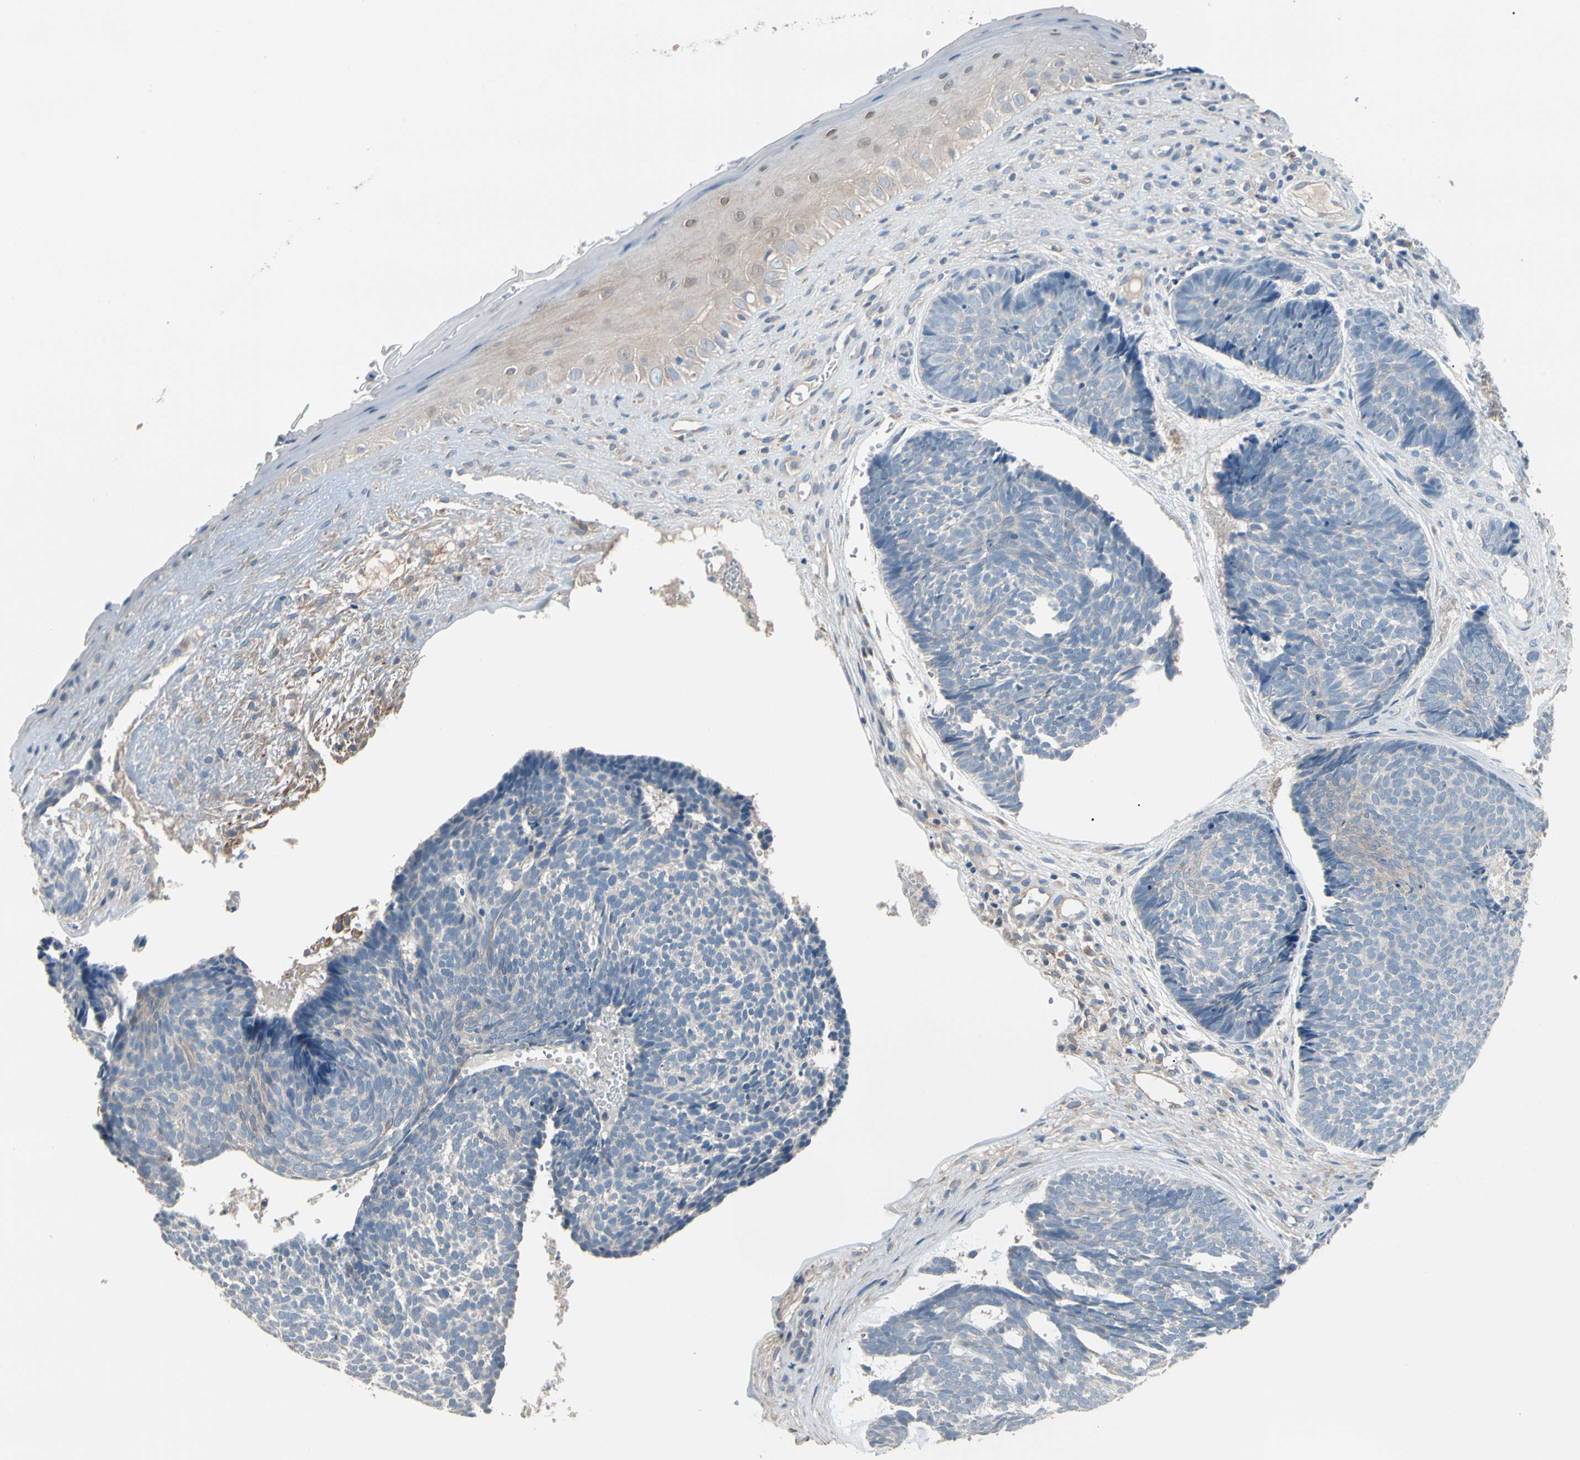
{"staining": {"intensity": "negative", "quantity": "none", "location": "none"}, "tissue": "skin cancer", "cell_type": "Tumor cells", "image_type": "cancer", "snomed": [{"axis": "morphology", "description": "Basal cell carcinoma"}, {"axis": "topography", "description": "Skin"}], "caption": "This is a micrograph of IHC staining of basal cell carcinoma (skin), which shows no positivity in tumor cells. The staining is performed using DAB brown chromogen with nuclei counter-stained in using hematoxylin.", "gene": "BBOX1", "patient": {"sex": "male", "age": 84}}